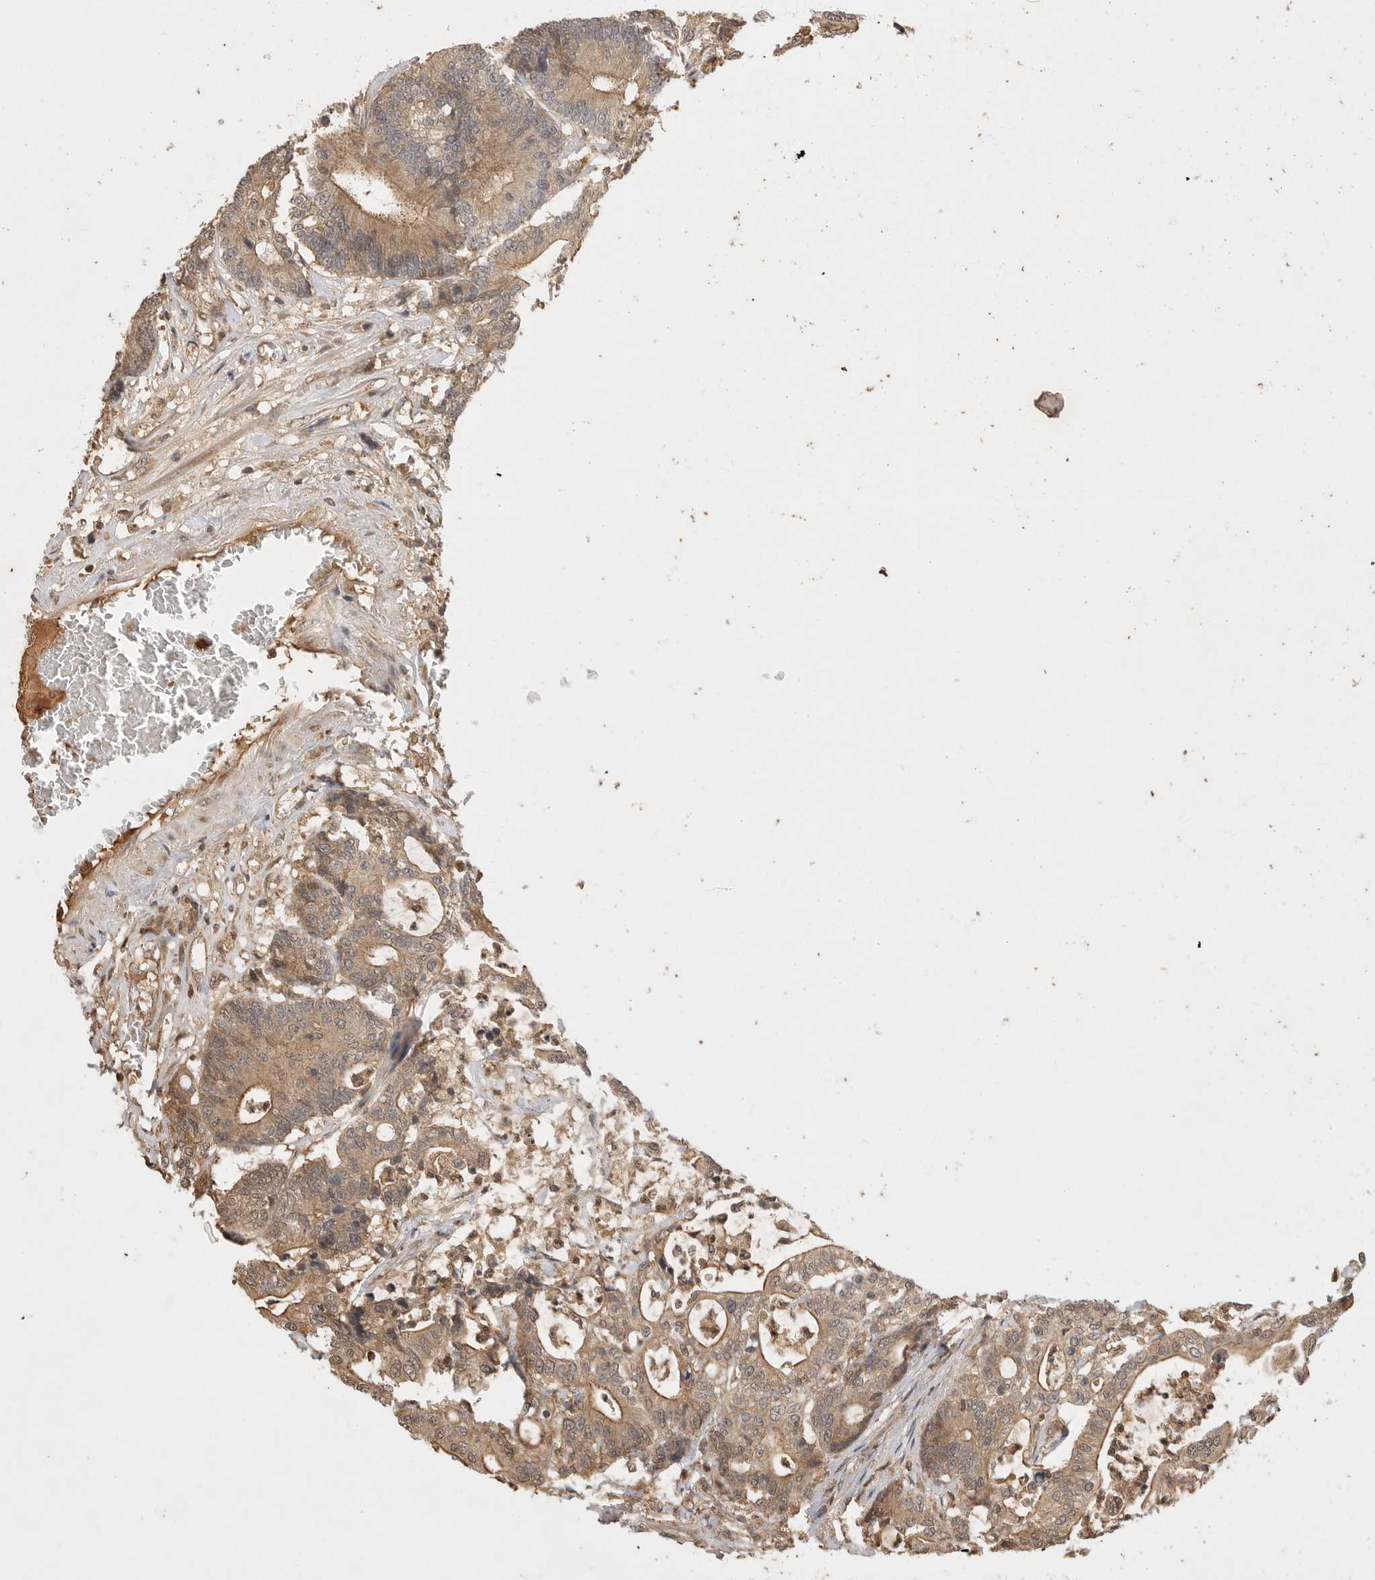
{"staining": {"intensity": "moderate", "quantity": ">75%", "location": "cytoplasmic/membranous"}, "tissue": "colorectal cancer", "cell_type": "Tumor cells", "image_type": "cancer", "snomed": [{"axis": "morphology", "description": "Adenocarcinoma, NOS"}, {"axis": "topography", "description": "Colon"}], "caption": "A photomicrograph showing moderate cytoplasmic/membranous positivity in approximately >75% of tumor cells in colorectal cancer, as visualized by brown immunohistochemical staining.", "gene": "PRMT3", "patient": {"sex": "female", "age": 84}}